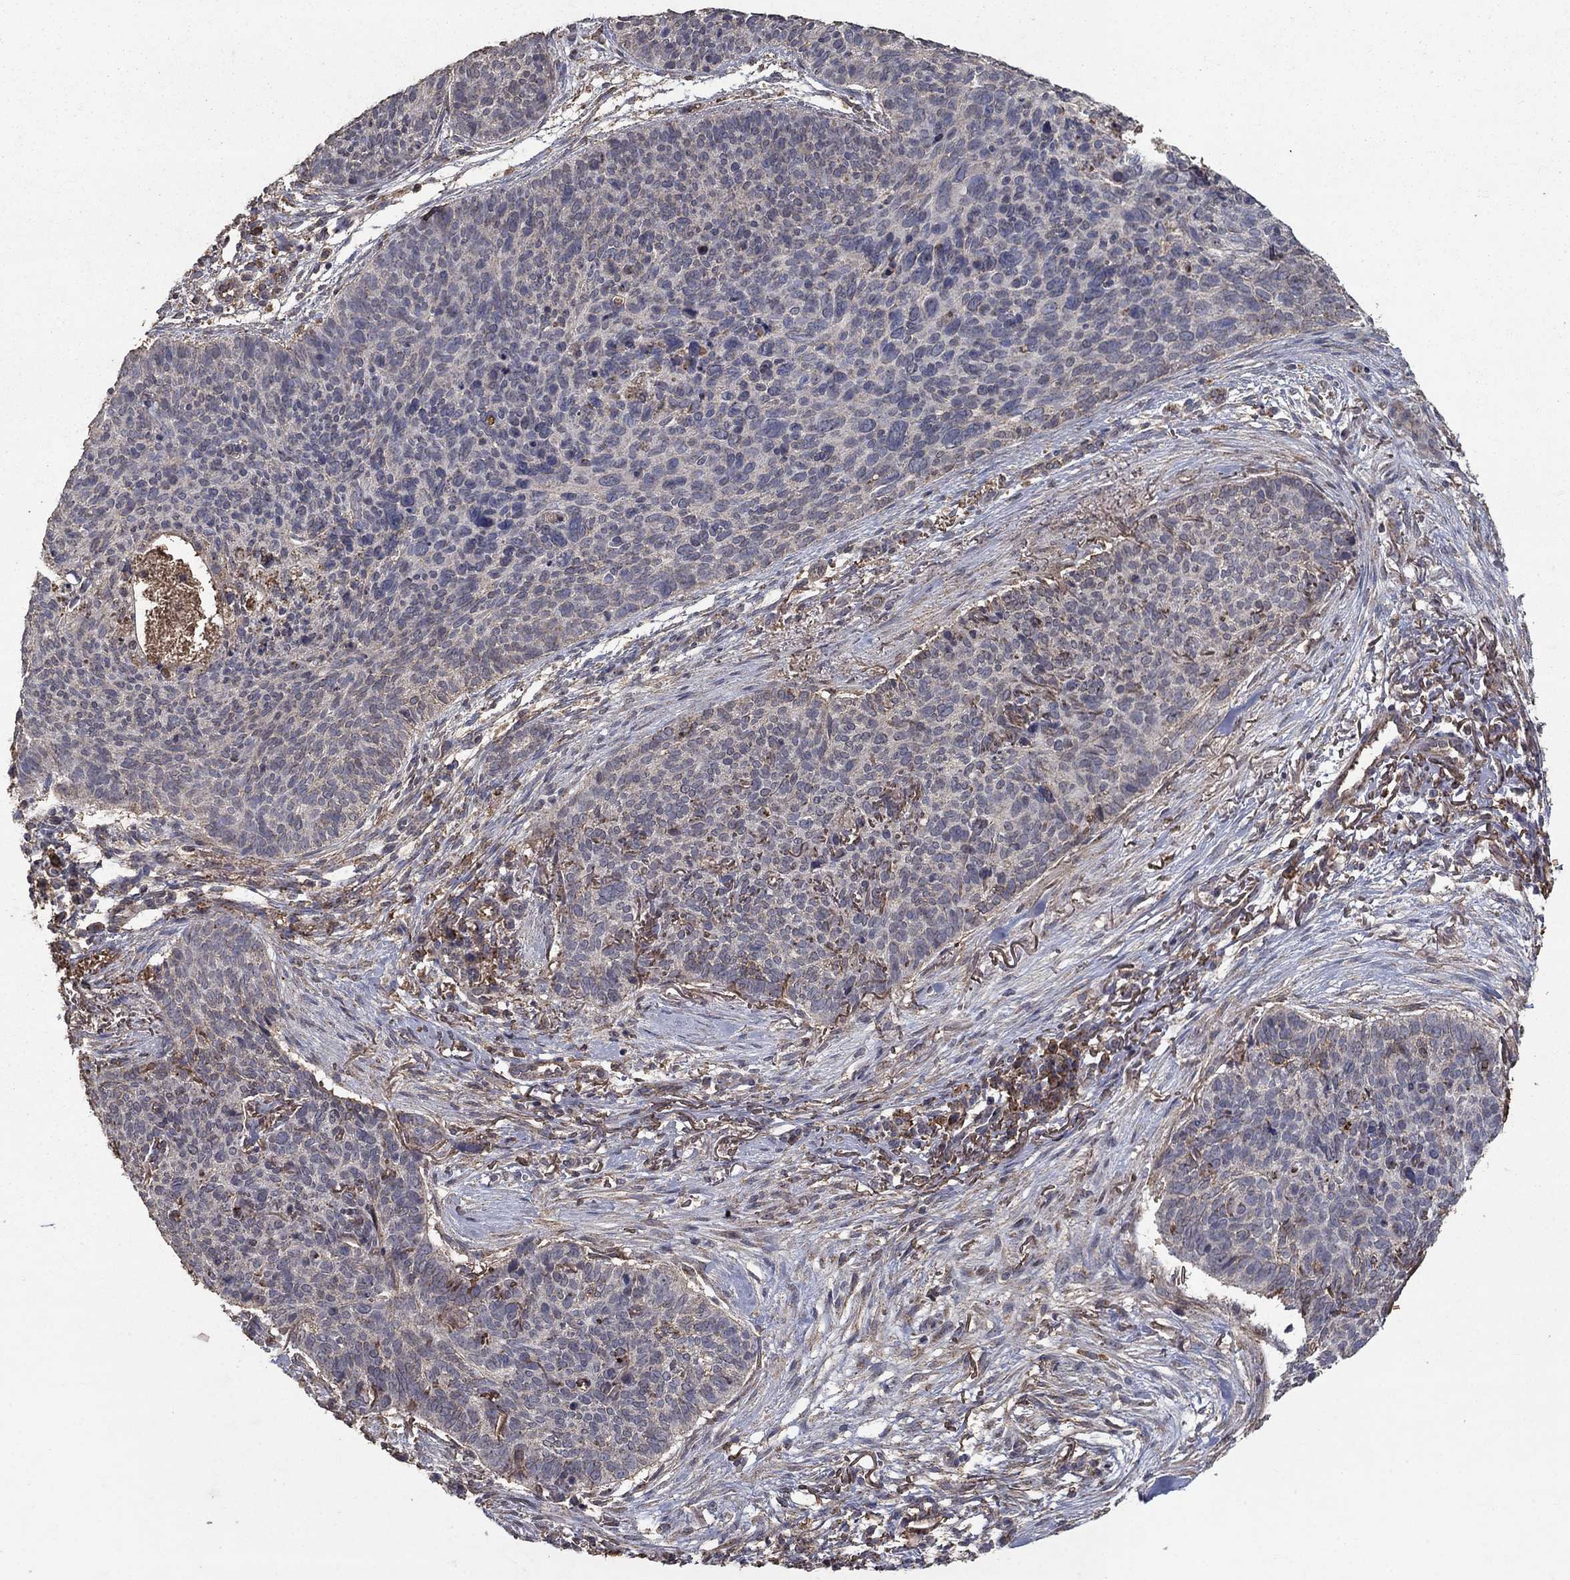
{"staining": {"intensity": "moderate", "quantity": "<25%", "location": "cytoplasmic/membranous"}, "tissue": "skin cancer", "cell_type": "Tumor cells", "image_type": "cancer", "snomed": [{"axis": "morphology", "description": "Basal cell carcinoma"}, {"axis": "topography", "description": "Skin"}], "caption": "Moderate cytoplasmic/membranous expression for a protein is appreciated in approximately <25% of tumor cells of skin cancer using immunohistochemistry.", "gene": "CD24", "patient": {"sex": "male", "age": 64}}